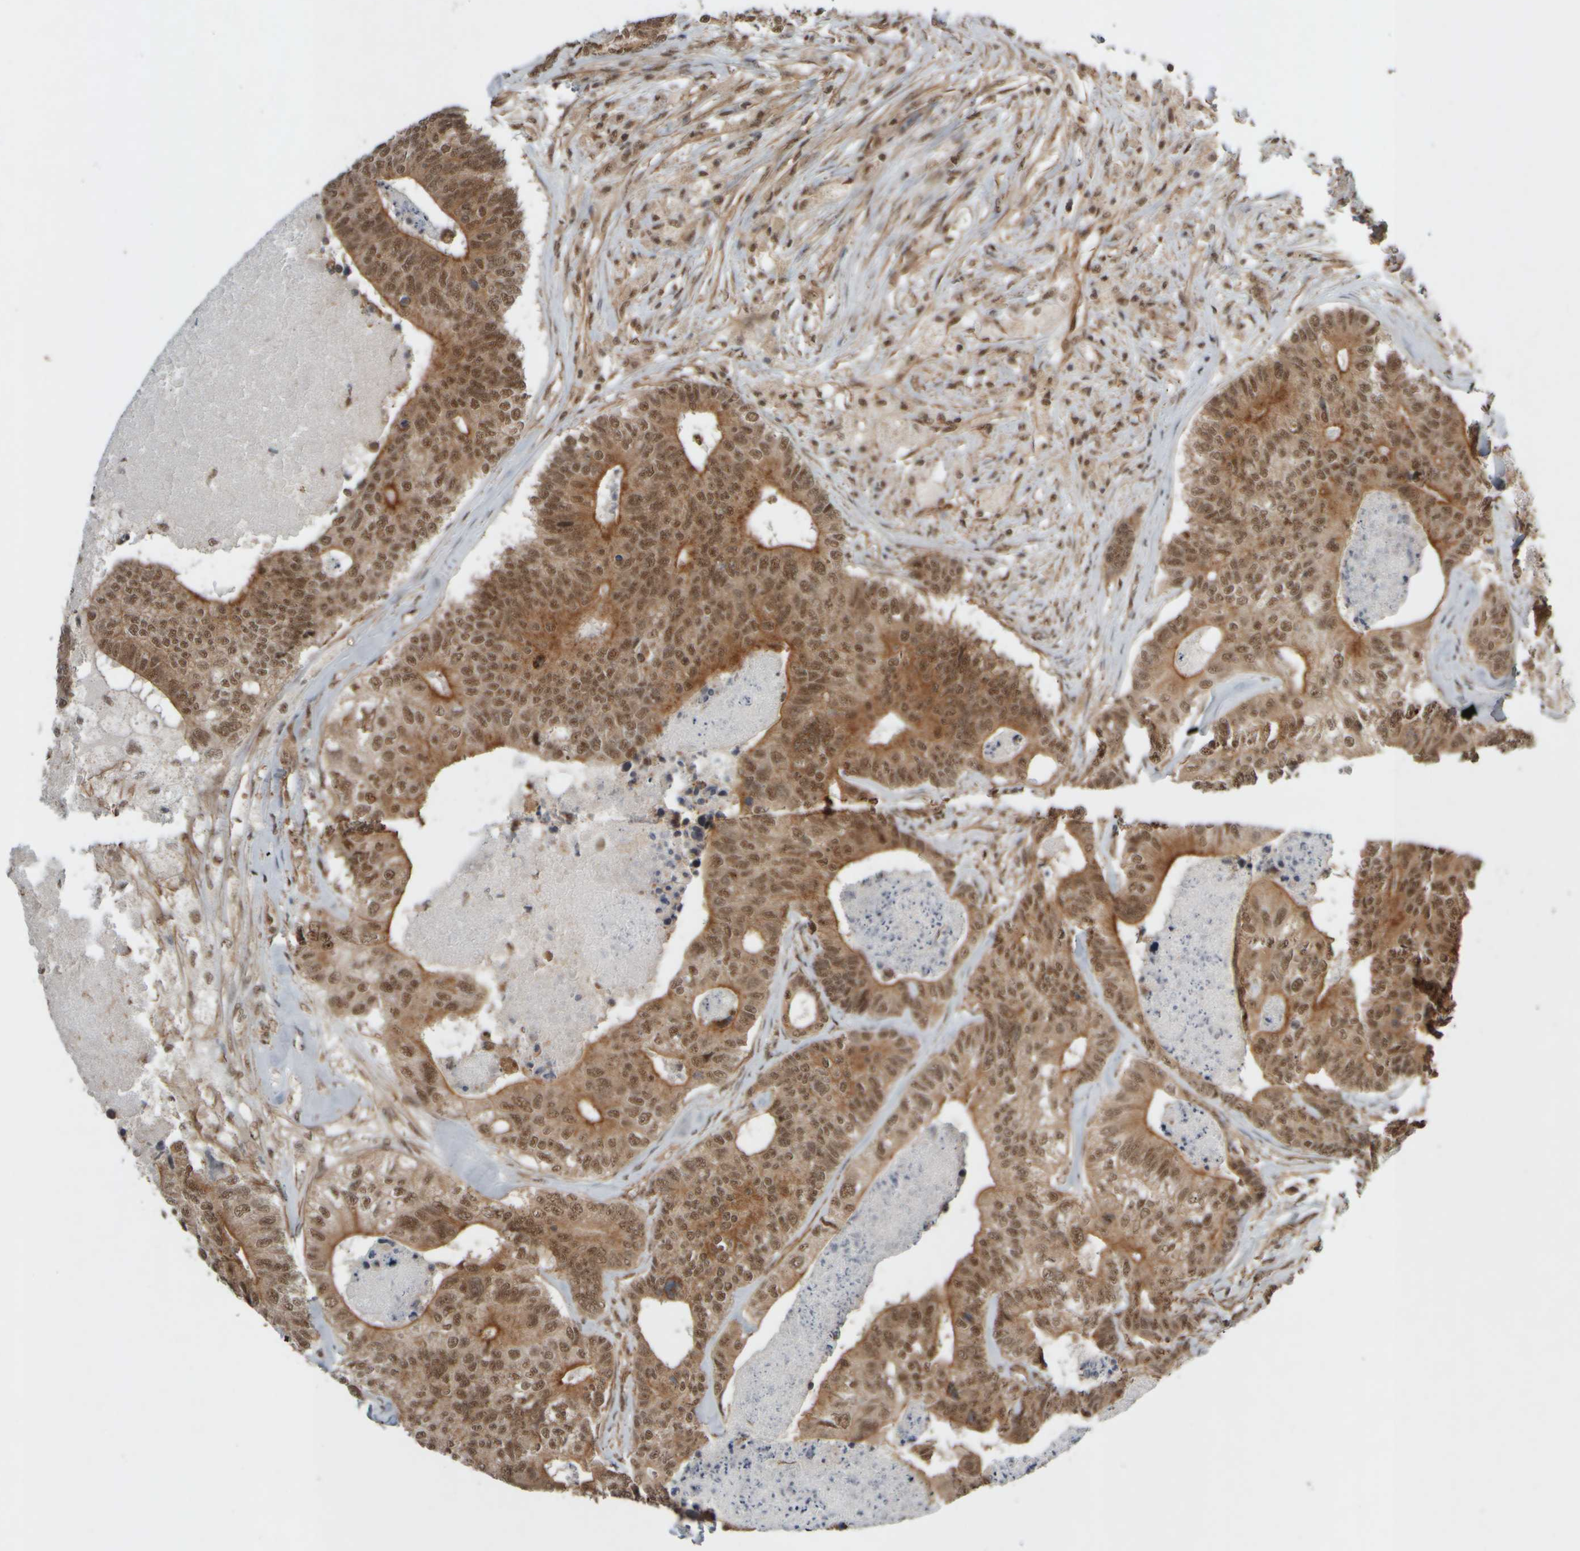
{"staining": {"intensity": "moderate", "quantity": ">75%", "location": "cytoplasmic/membranous,nuclear"}, "tissue": "colorectal cancer", "cell_type": "Tumor cells", "image_type": "cancer", "snomed": [{"axis": "morphology", "description": "Adenocarcinoma, NOS"}, {"axis": "topography", "description": "Colon"}], "caption": "The photomicrograph demonstrates a brown stain indicating the presence of a protein in the cytoplasmic/membranous and nuclear of tumor cells in colorectal adenocarcinoma. Using DAB (brown) and hematoxylin (blue) stains, captured at high magnification using brightfield microscopy.", "gene": "SYNRG", "patient": {"sex": "female", "age": 67}}